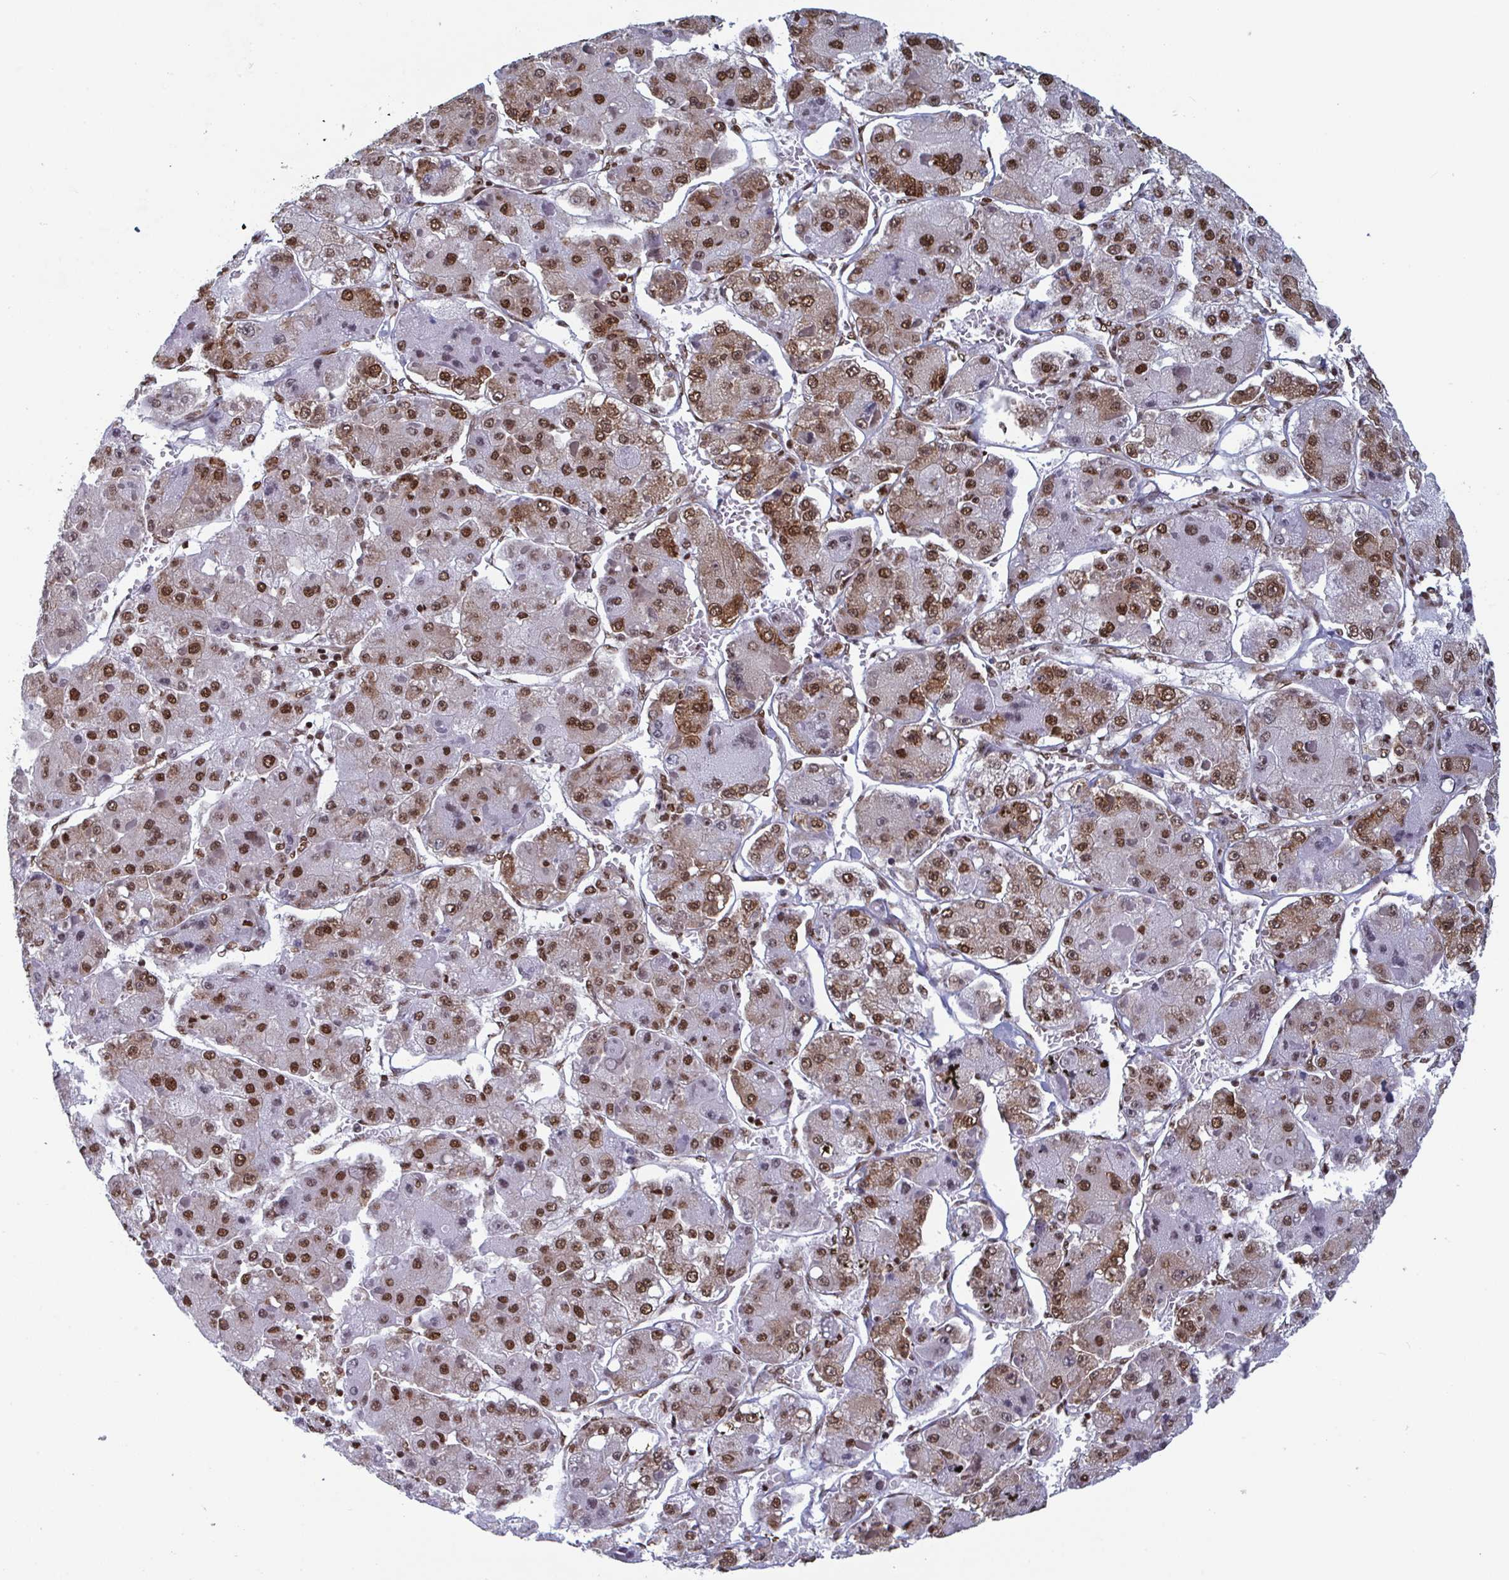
{"staining": {"intensity": "strong", "quantity": ">75%", "location": "cytoplasmic/membranous,nuclear"}, "tissue": "liver cancer", "cell_type": "Tumor cells", "image_type": "cancer", "snomed": [{"axis": "morphology", "description": "Carcinoma, Hepatocellular, NOS"}, {"axis": "topography", "description": "Liver"}], "caption": "Protein staining of hepatocellular carcinoma (liver) tissue demonstrates strong cytoplasmic/membranous and nuclear expression in about >75% of tumor cells.", "gene": "GAR1", "patient": {"sex": "female", "age": 73}}